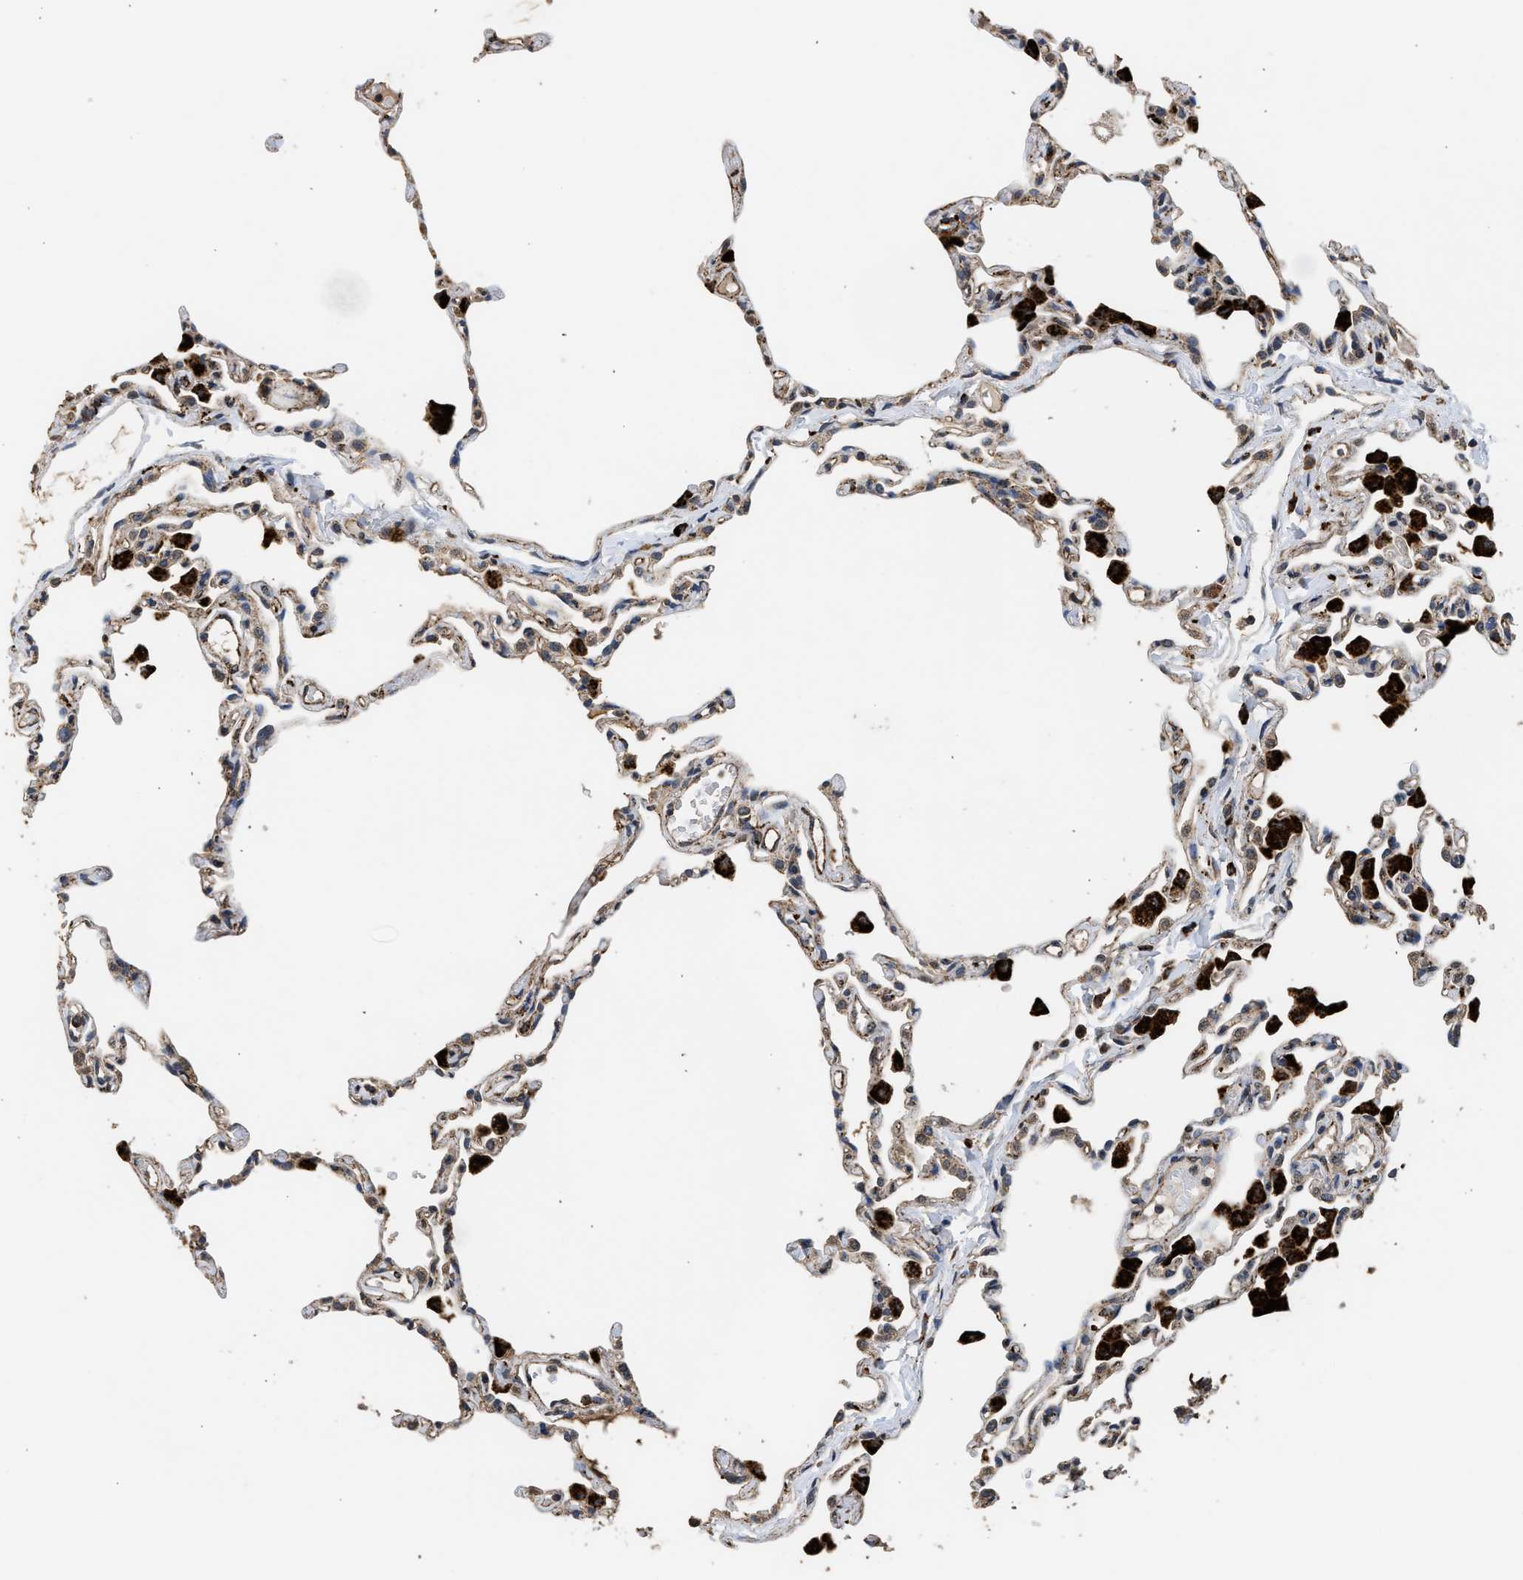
{"staining": {"intensity": "weak", "quantity": "25%-75%", "location": "cytoplasmic/membranous"}, "tissue": "lung", "cell_type": "Alveolar cells", "image_type": "normal", "snomed": [{"axis": "morphology", "description": "Normal tissue, NOS"}, {"axis": "topography", "description": "Lung"}], "caption": "Protein staining shows weak cytoplasmic/membranous staining in about 25%-75% of alveolar cells in unremarkable lung.", "gene": "CTSV", "patient": {"sex": "female", "age": 49}}